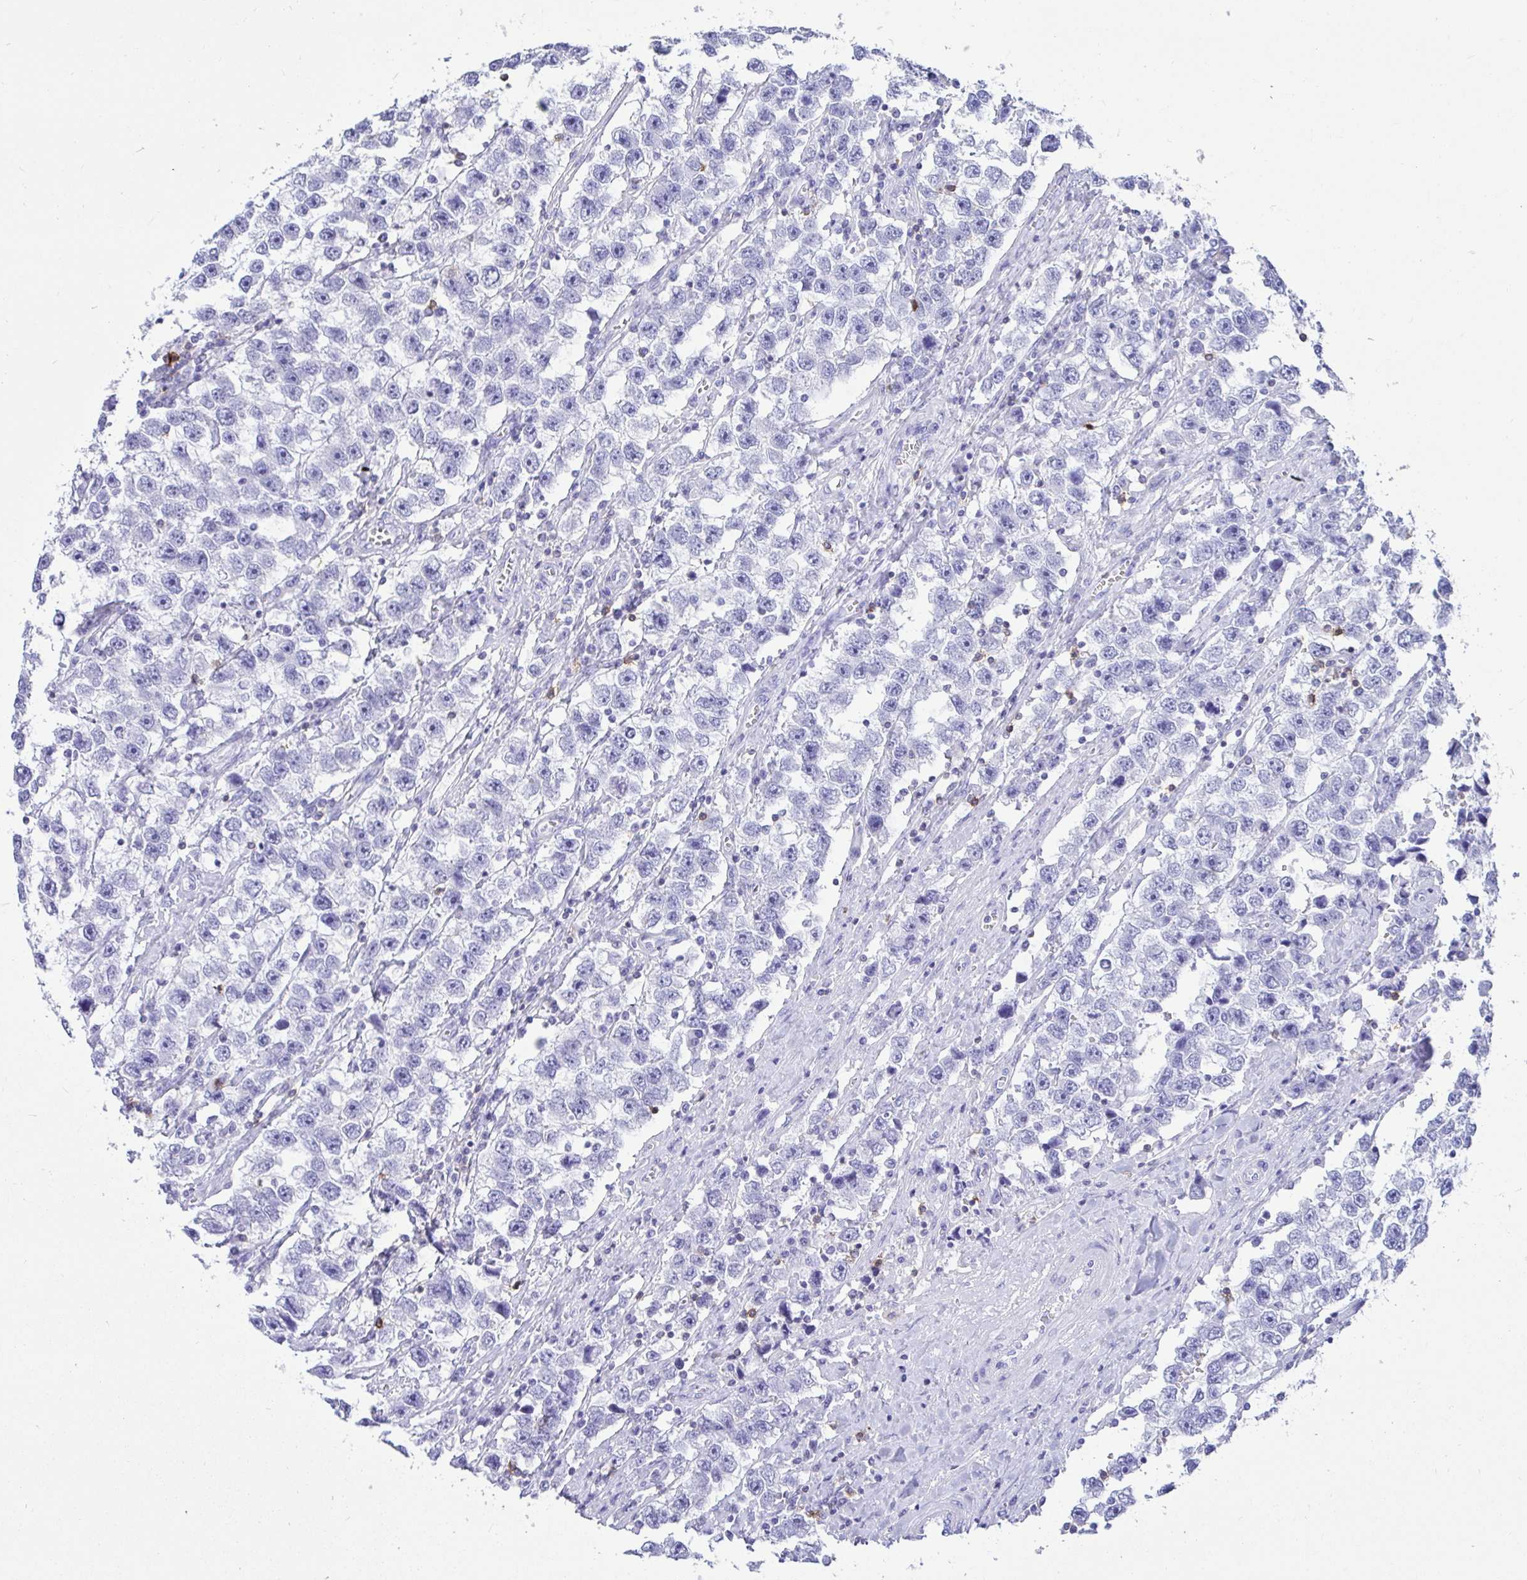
{"staining": {"intensity": "negative", "quantity": "none", "location": "none"}, "tissue": "testis cancer", "cell_type": "Tumor cells", "image_type": "cancer", "snomed": [{"axis": "morphology", "description": "Seminoma, NOS"}, {"axis": "topography", "description": "Testis"}], "caption": "Tumor cells show no significant protein expression in testis cancer.", "gene": "CD5", "patient": {"sex": "male", "age": 33}}